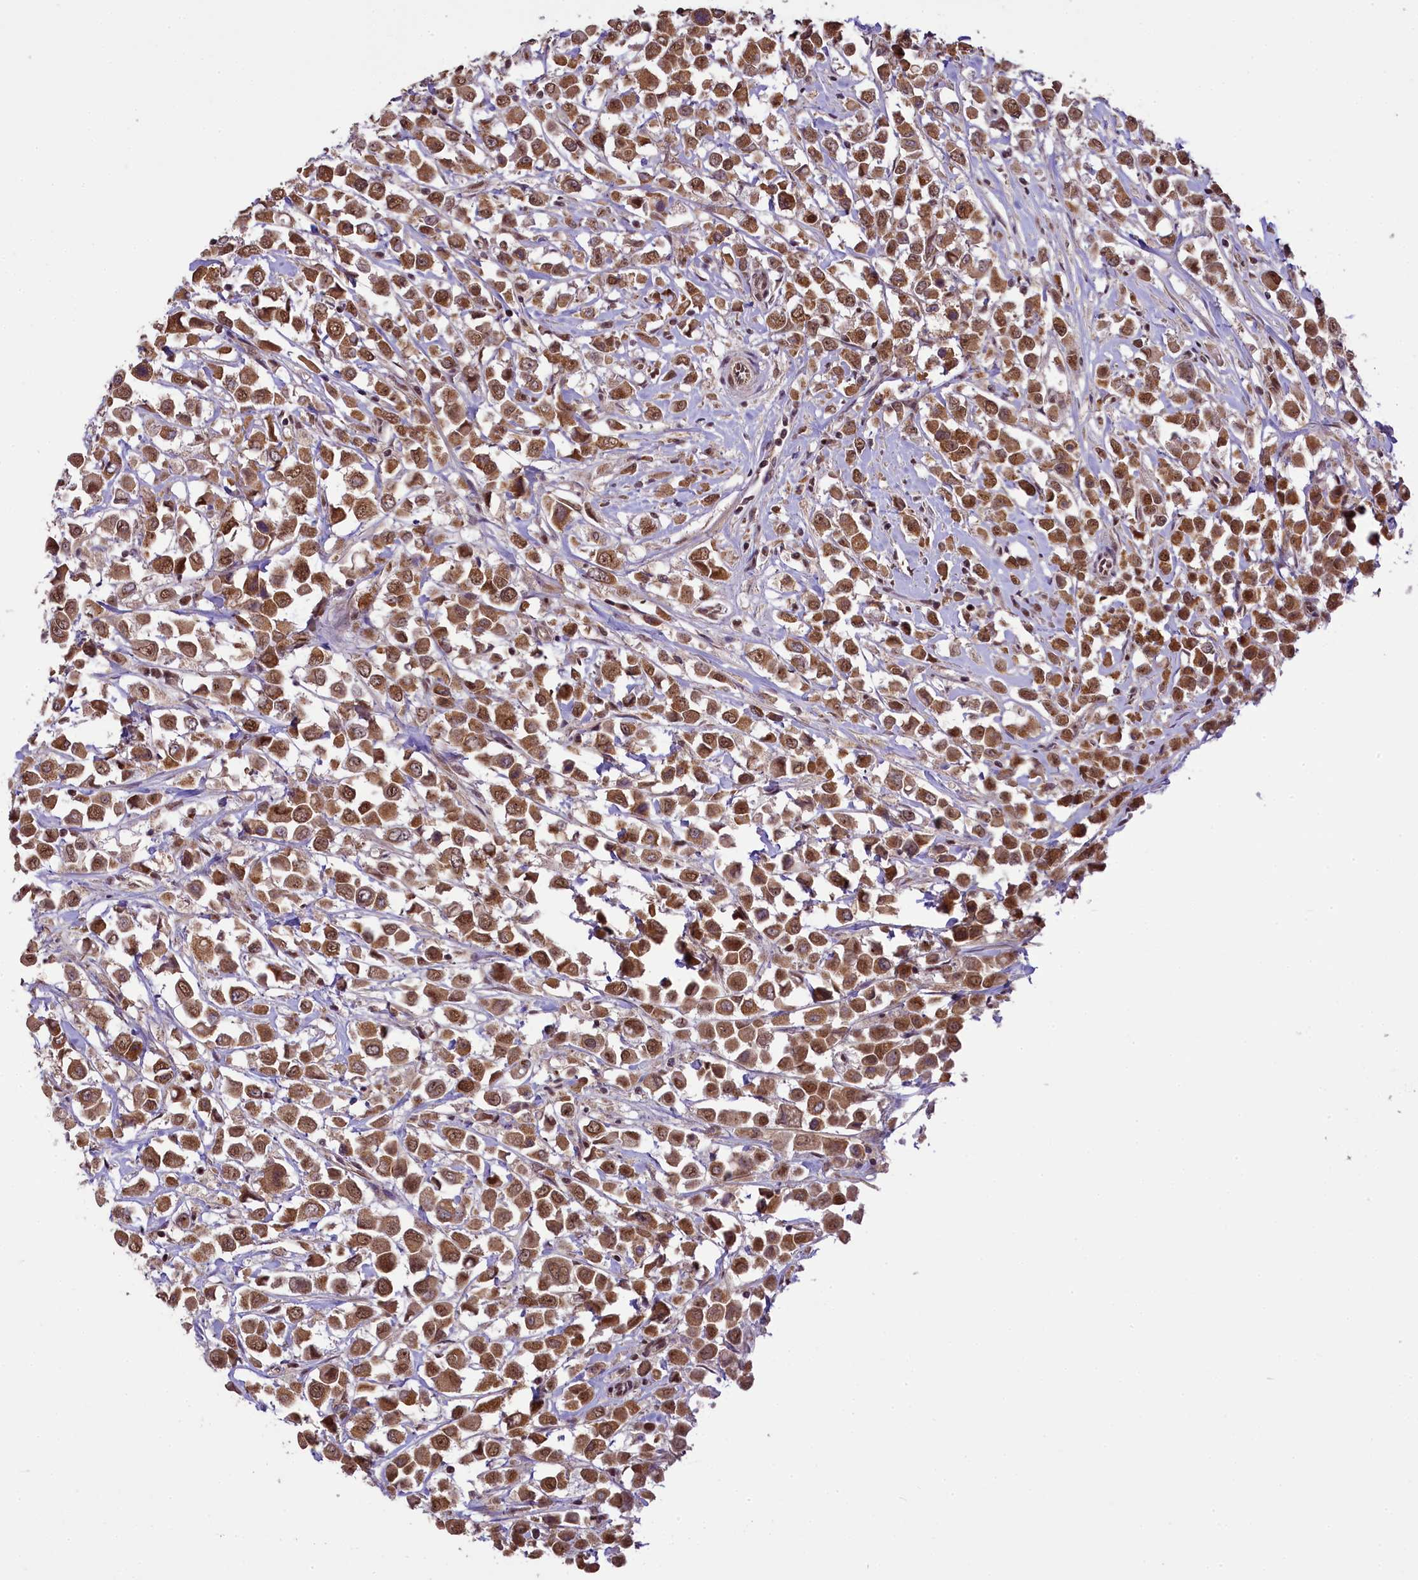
{"staining": {"intensity": "moderate", "quantity": ">75%", "location": "cytoplasmic/membranous,nuclear"}, "tissue": "breast cancer", "cell_type": "Tumor cells", "image_type": "cancer", "snomed": [{"axis": "morphology", "description": "Duct carcinoma"}, {"axis": "topography", "description": "Breast"}], "caption": "A histopathology image of human intraductal carcinoma (breast) stained for a protein displays moderate cytoplasmic/membranous and nuclear brown staining in tumor cells.", "gene": "PAF1", "patient": {"sex": "female", "age": 61}}